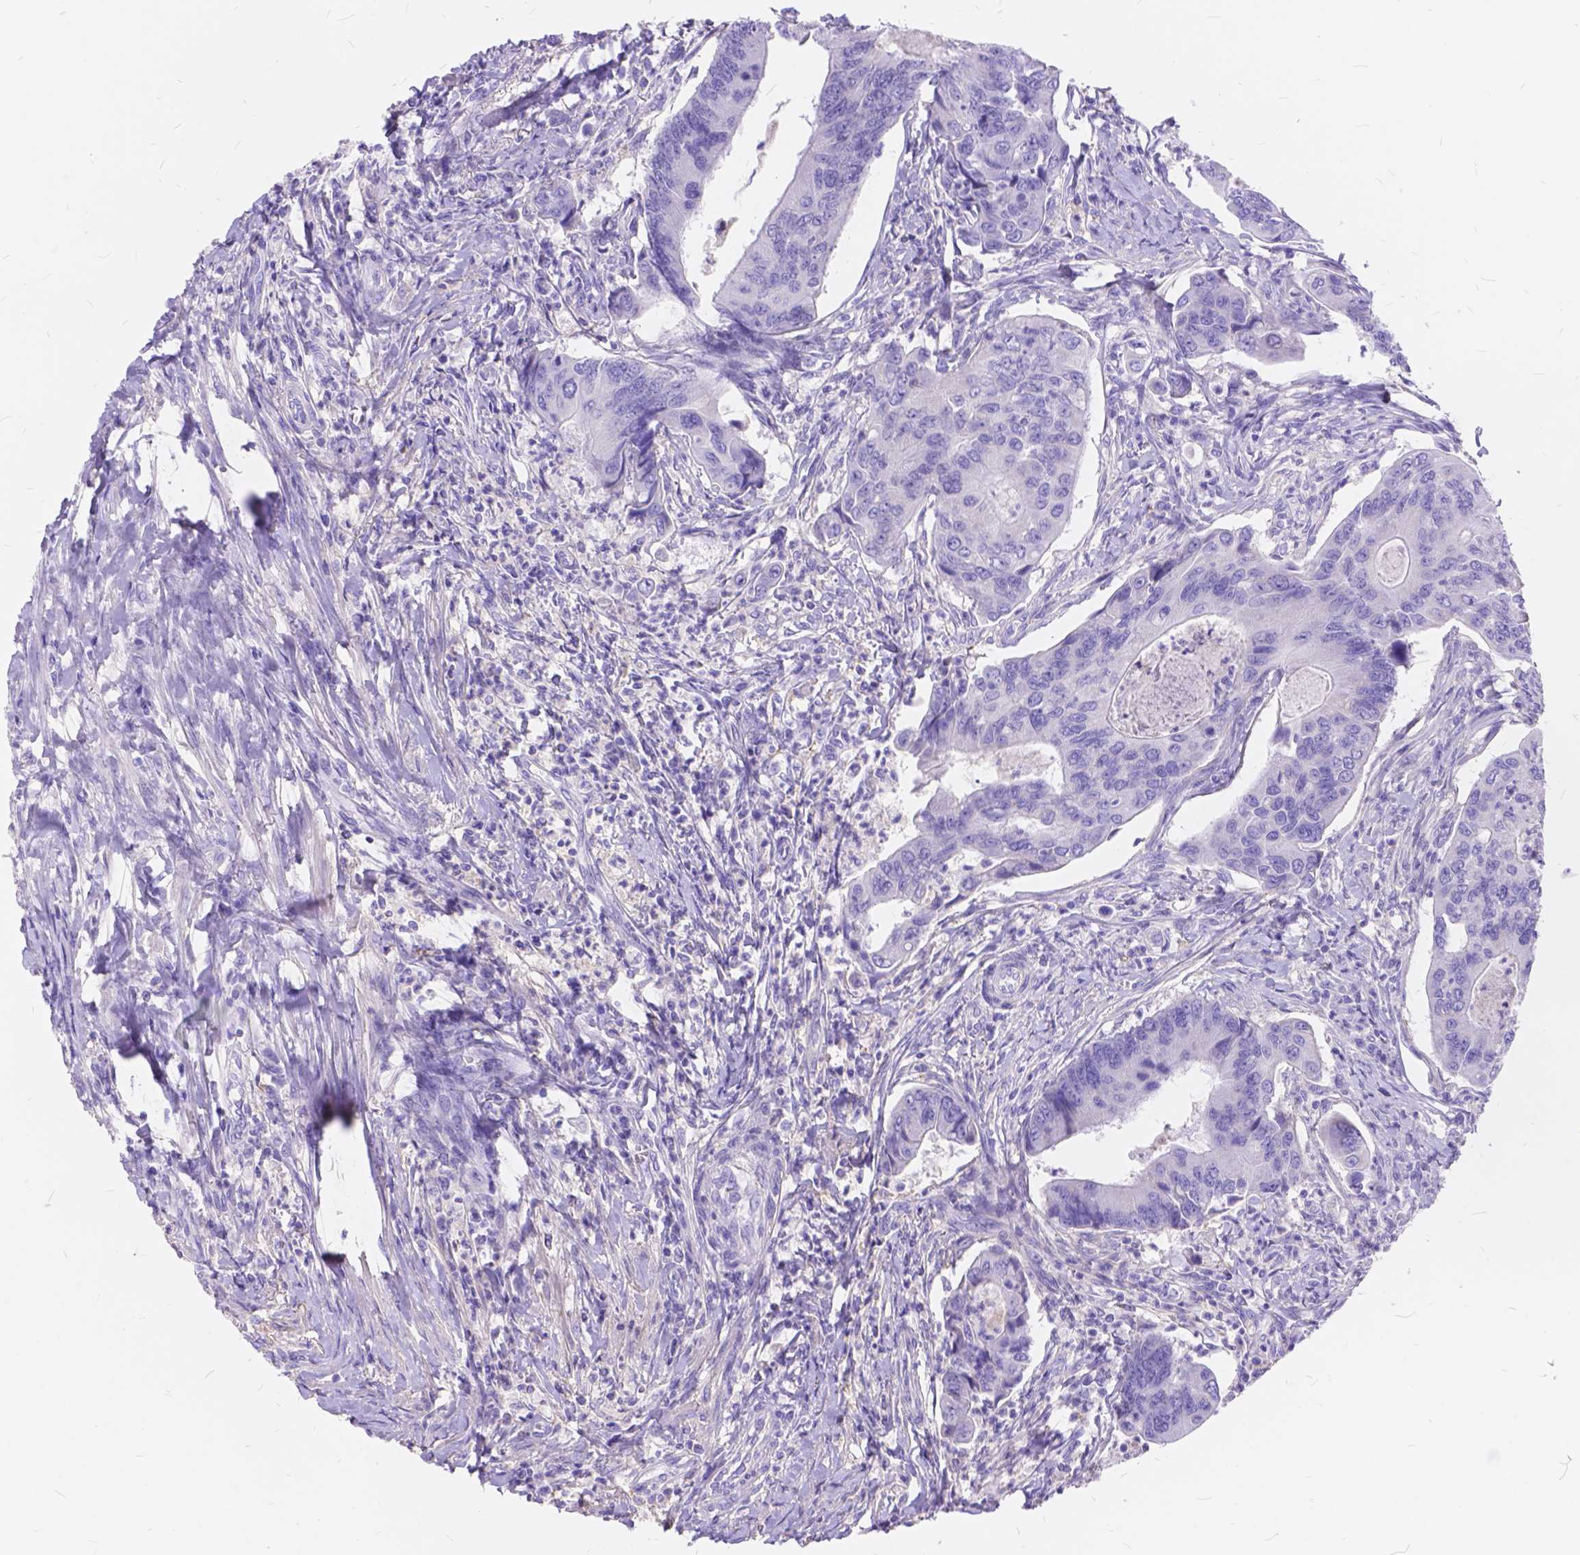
{"staining": {"intensity": "negative", "quantity": "none", "location": "none"}, "tissue": "colorectal cancer", "cell_type": "Tumor cells", "image_type": "cancer", "snomed": [{"axis": "morphology", "description": "Adenocarcinoma, NOS"}, {"axis": "topography", "description": "Colon"}], "caption": "The photomicrograph shows no significant staining in tumor cells of colorectal cancer (adenocarcinoma).", "gene": "FOXL2", "patient": {"sex": "female", "age": 67}}